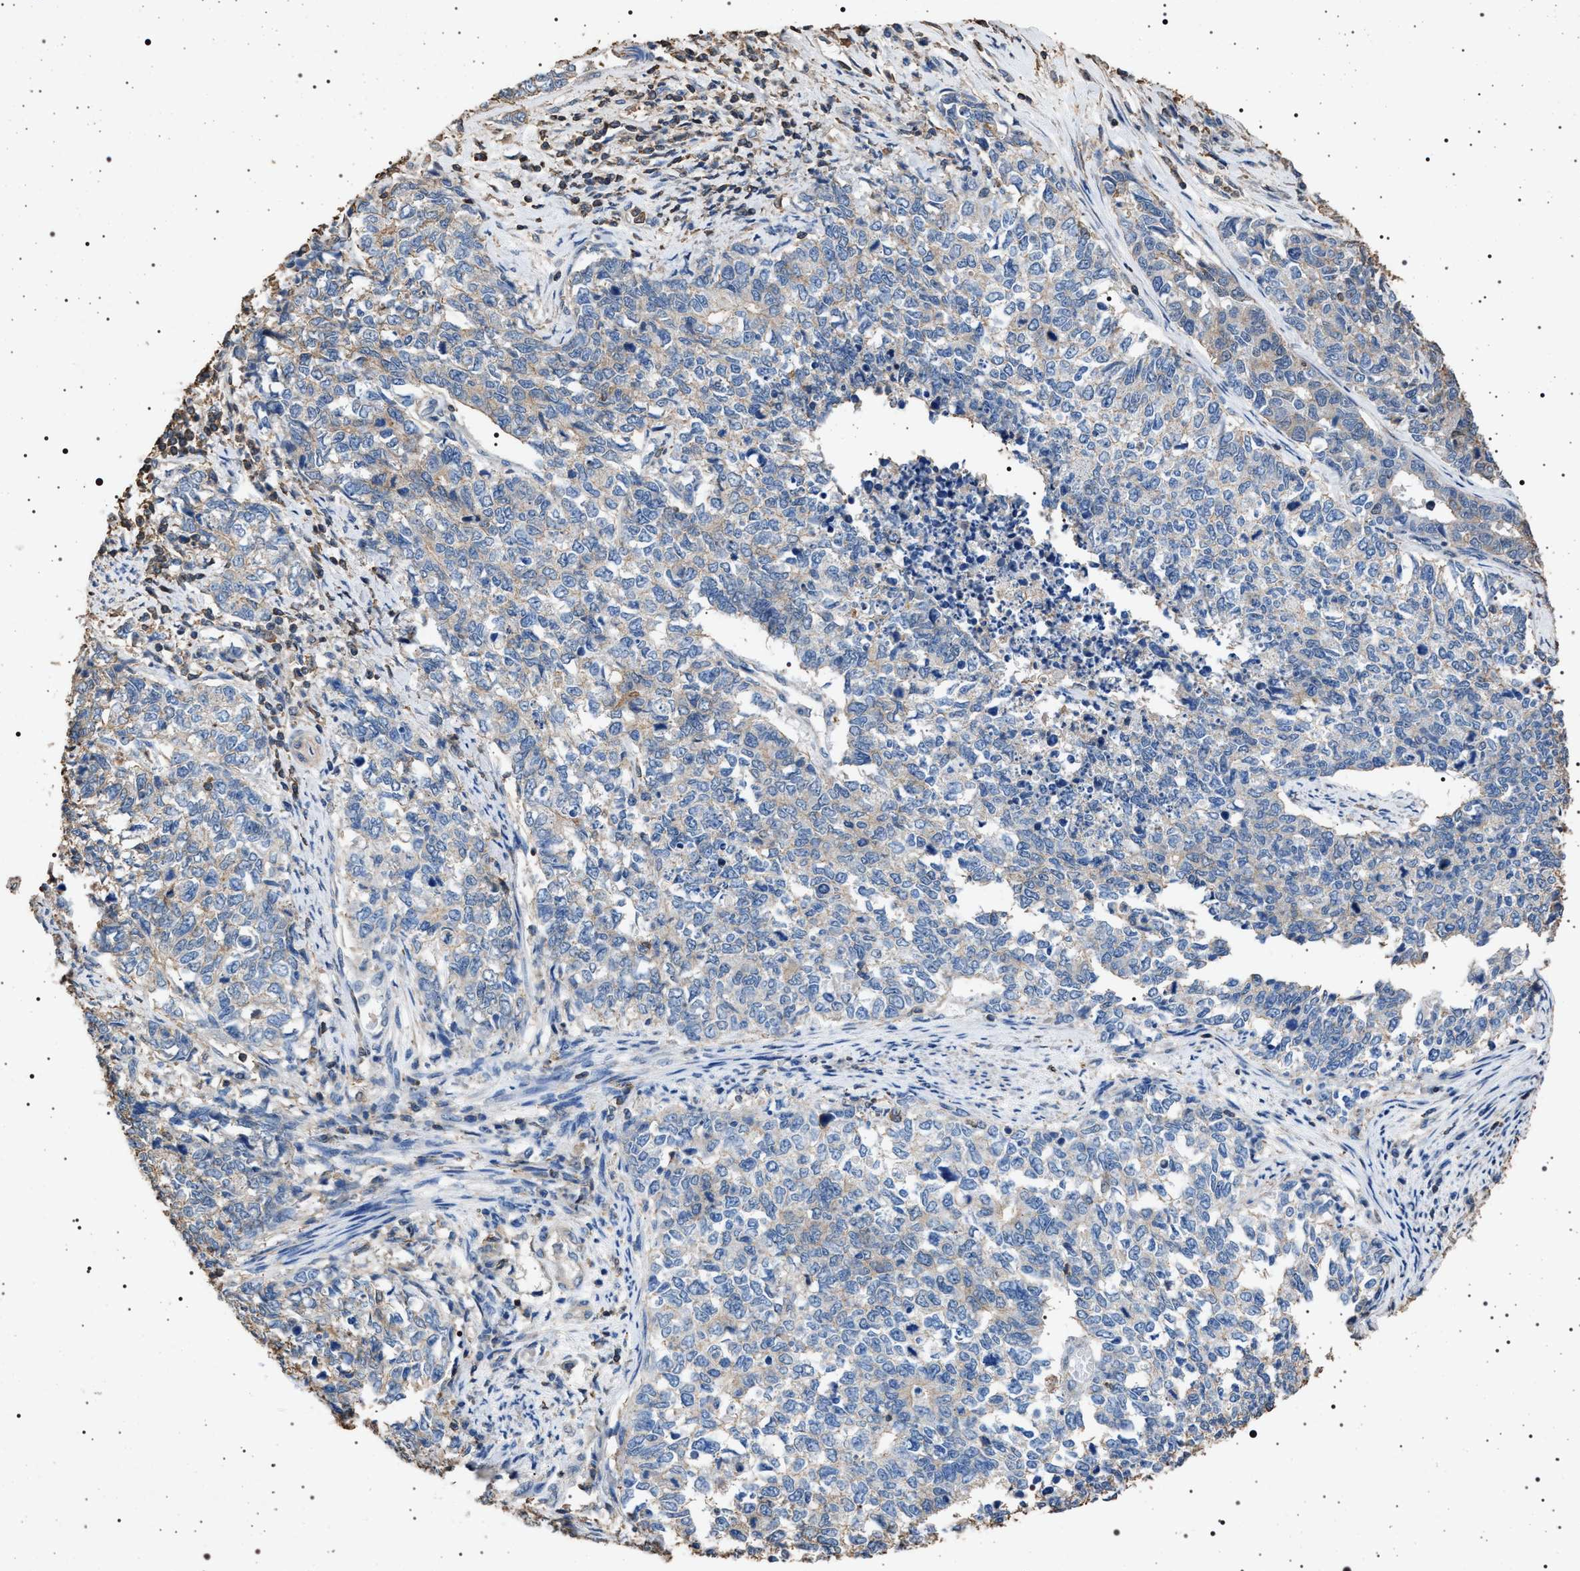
{"staining": {"intensity": "negative", "quantity": "none", "location": "none"}, "tissue": "cervical cancer", "cell_type": "Tumor cells", "image_type": "cancer", "snomed": [{"axis": "morphology", "description": "Squamous cell carcinoma, NOS"}, {"axis": "topography", "description": "Cervix"}], "caption": "This micrograph is of cervical cancer stained with IHC to label a protein in brown with the nuclei are counter-stained blue. There is no staining in tumor cells.", "gene": "SMAP2", "patient": {"sex": "female", "age": 63}}